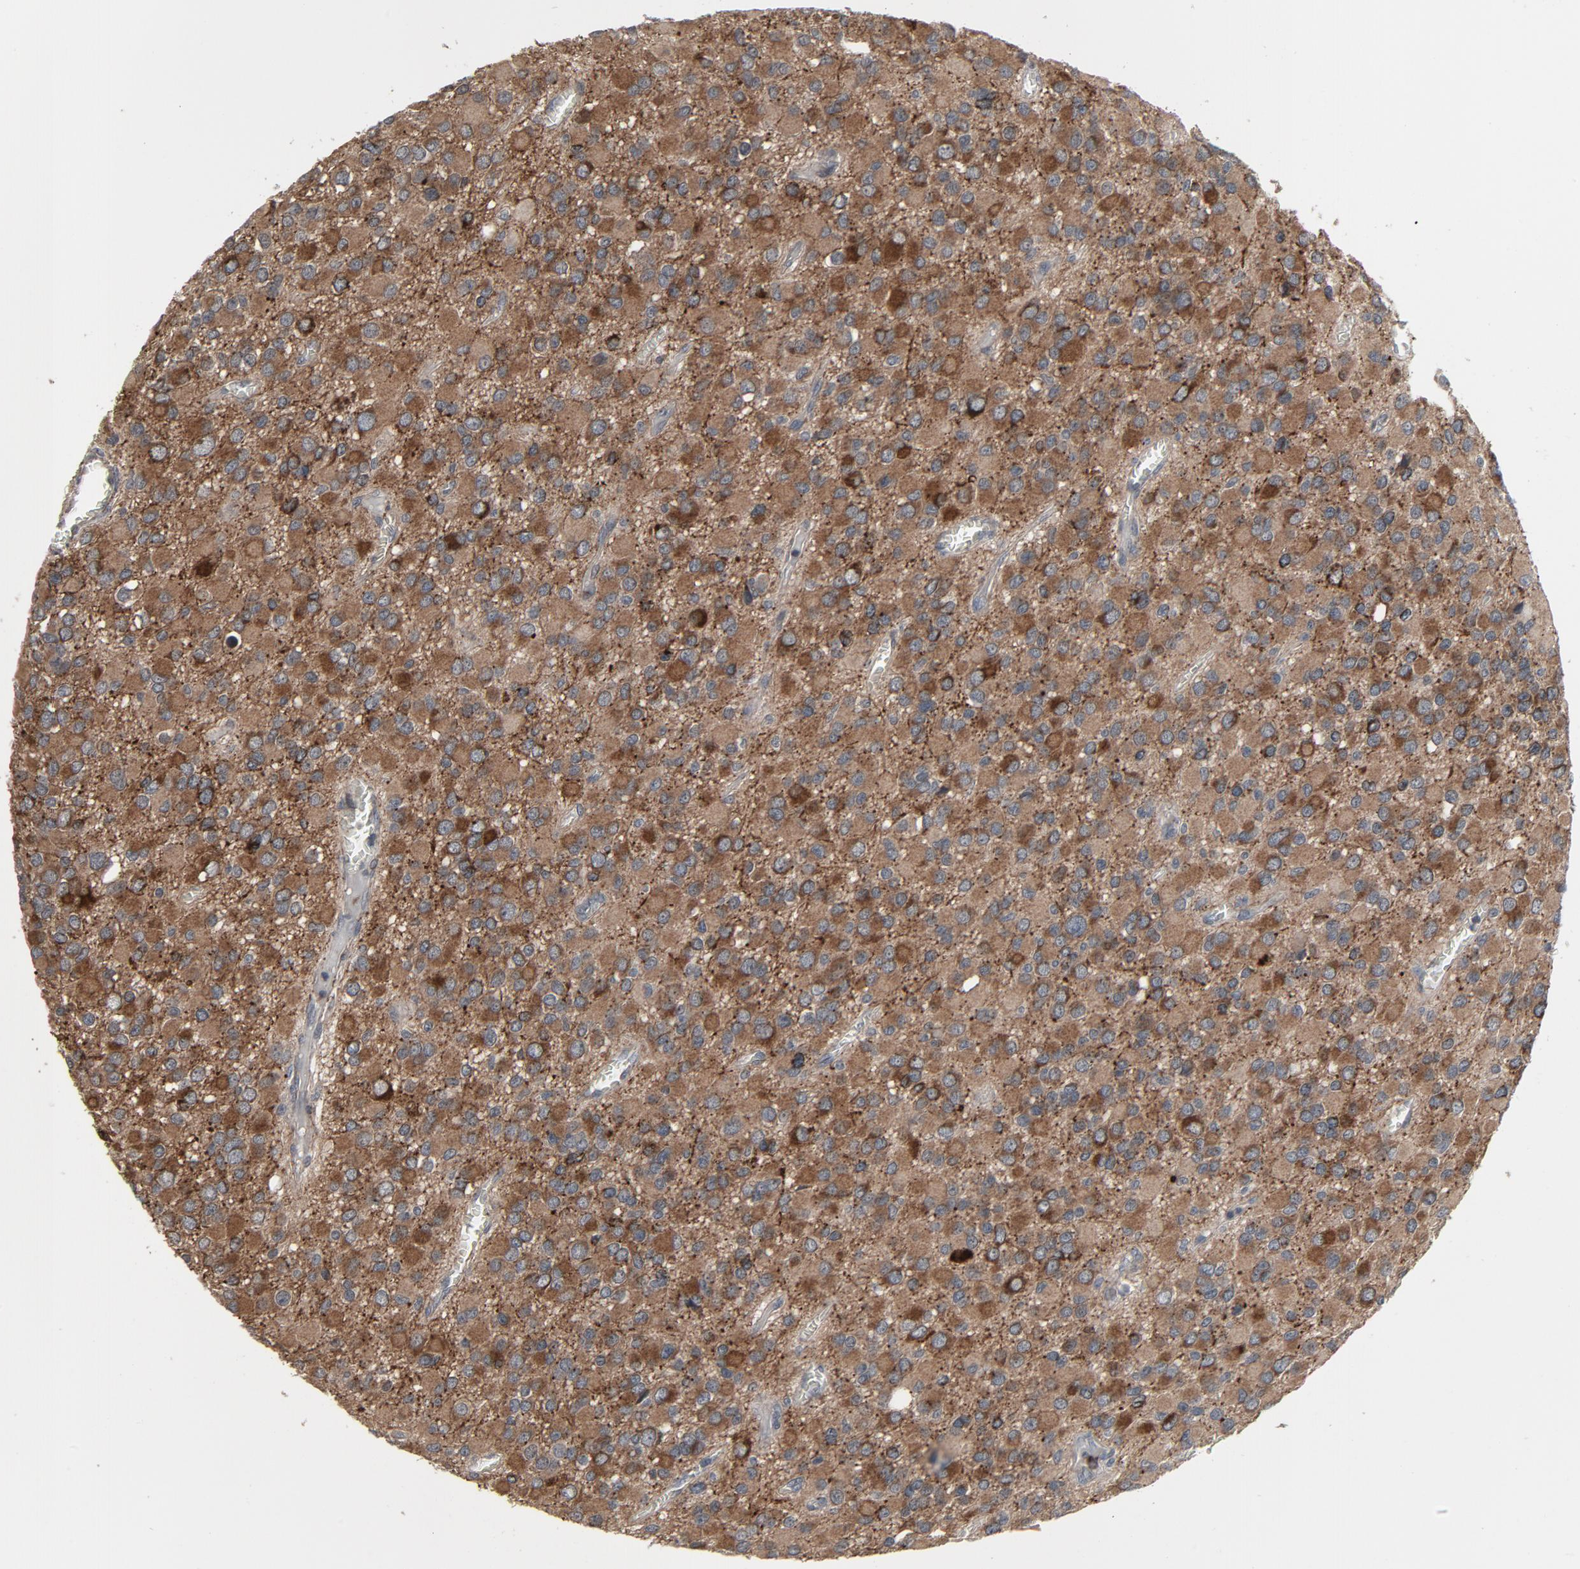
{"staining": {"intensity": "moderate", "quantity": "<25%", "location": "cytoplasmic/membranous"}, "tissue": "glioma", "cell_type": "Tumor cells", "image_type": "cancer", "snomed": [{"axis": "morphology", "description": "Glioma, malignant, Low grade"}, {"axis": "topography", "description": "Brain"}], "caption": "Immunohistochemical staining of glioma shows low levels of moderate cytoplasmic/membranous protein expression in approximately <25% of tumor cells.", "gene": "PDZD4", "patient": {"sex": "male", "age": 42}}